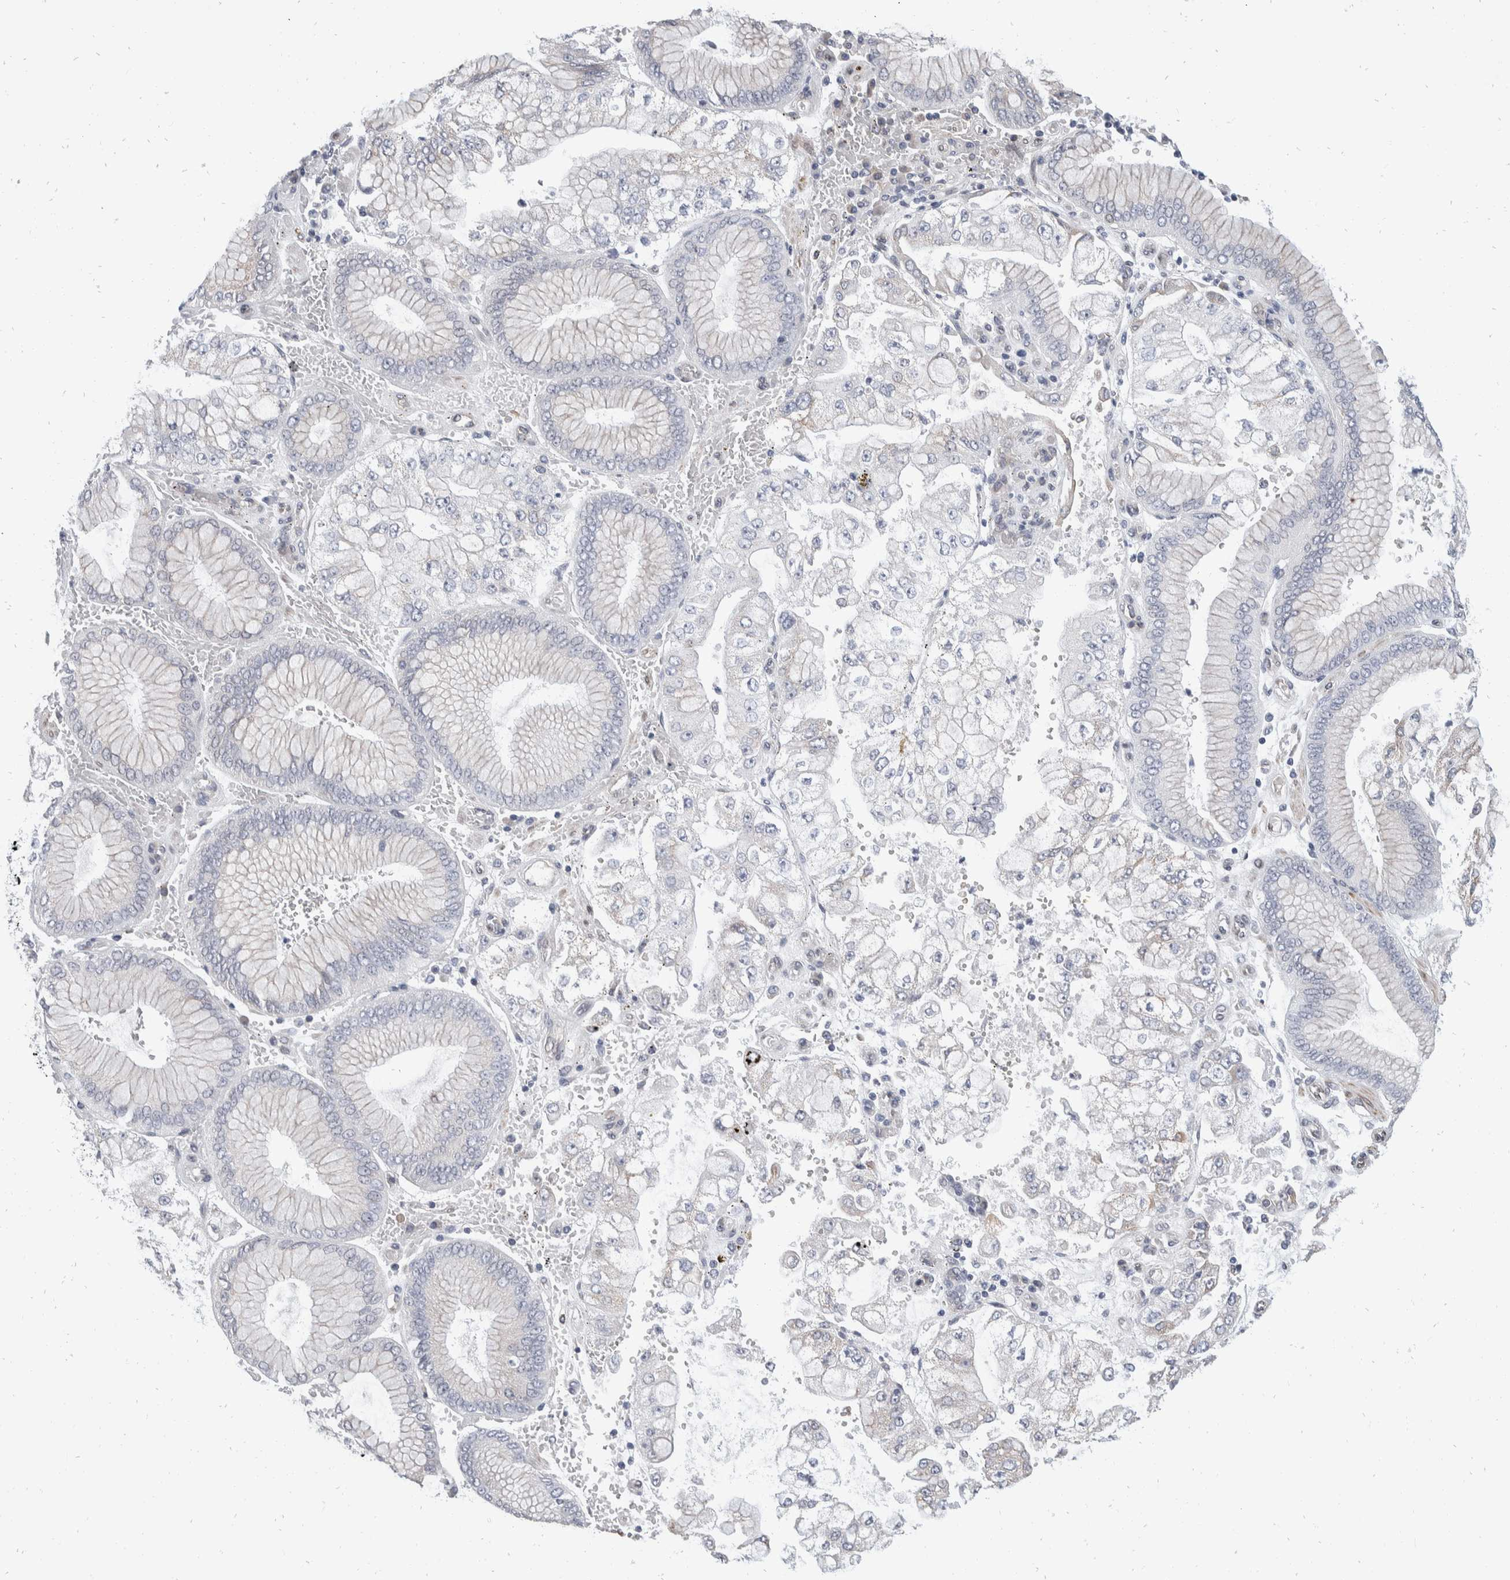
{"staining": {"intensity": "negative", "quantity": "none", "location": "none"}, "tissue": "stomach cancer", "cell_type": "Tumor cells", "image_type": "cancer", "snomed": [{"axis": "morphology", "description": "Adenocarcinoma, NOS"}, {"axis": "topography", "description": "Stomach"}], "caption": "The histopathology image displays no staining of tumor cells in stomach cancer.", "gene": "TMEM245", "patient": {"sex": "male", "age": 76}}